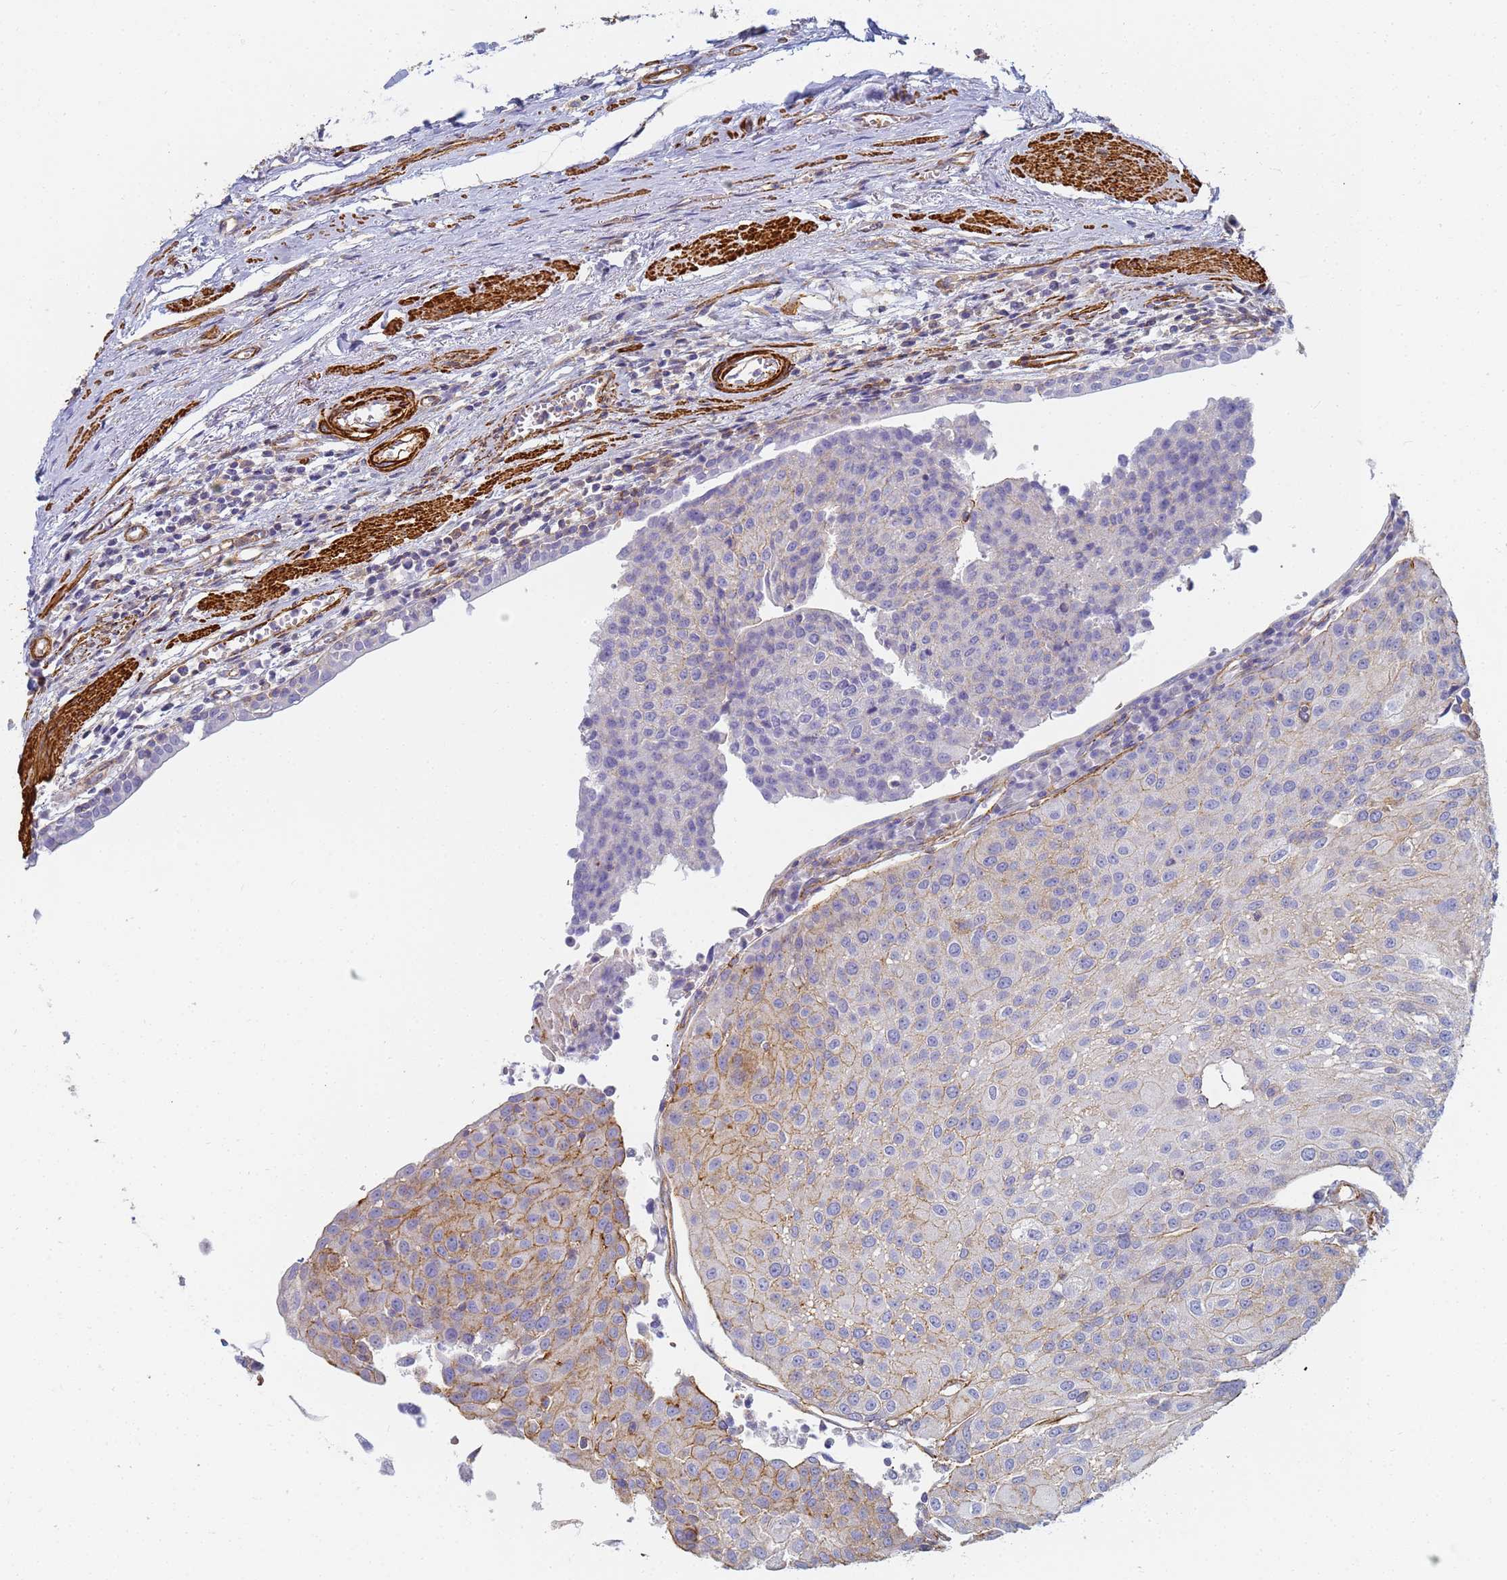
{"staining": {"intensity": "moderate", "quantity": "25%-75%", "location": "cytoplasmic/membranous"}, "tissue": "urothelial cancer", "cell_type": "Tumor cells", "image_type": "cancer", "snomed": [{"axis": "morphology", "description": "Urothelial carcinoma, High grade"}, {"axis": "topography", "description": "Urinary bladder"}], "caption": "Immunohistochemistry (IHC) of urothelial cancer shows medium levels of moderate cytoplasmic/membranous expression in about 25%-75% of tumor cells.", "gene": "TPM1", "patient": {"sex": "female", "age": 85}}